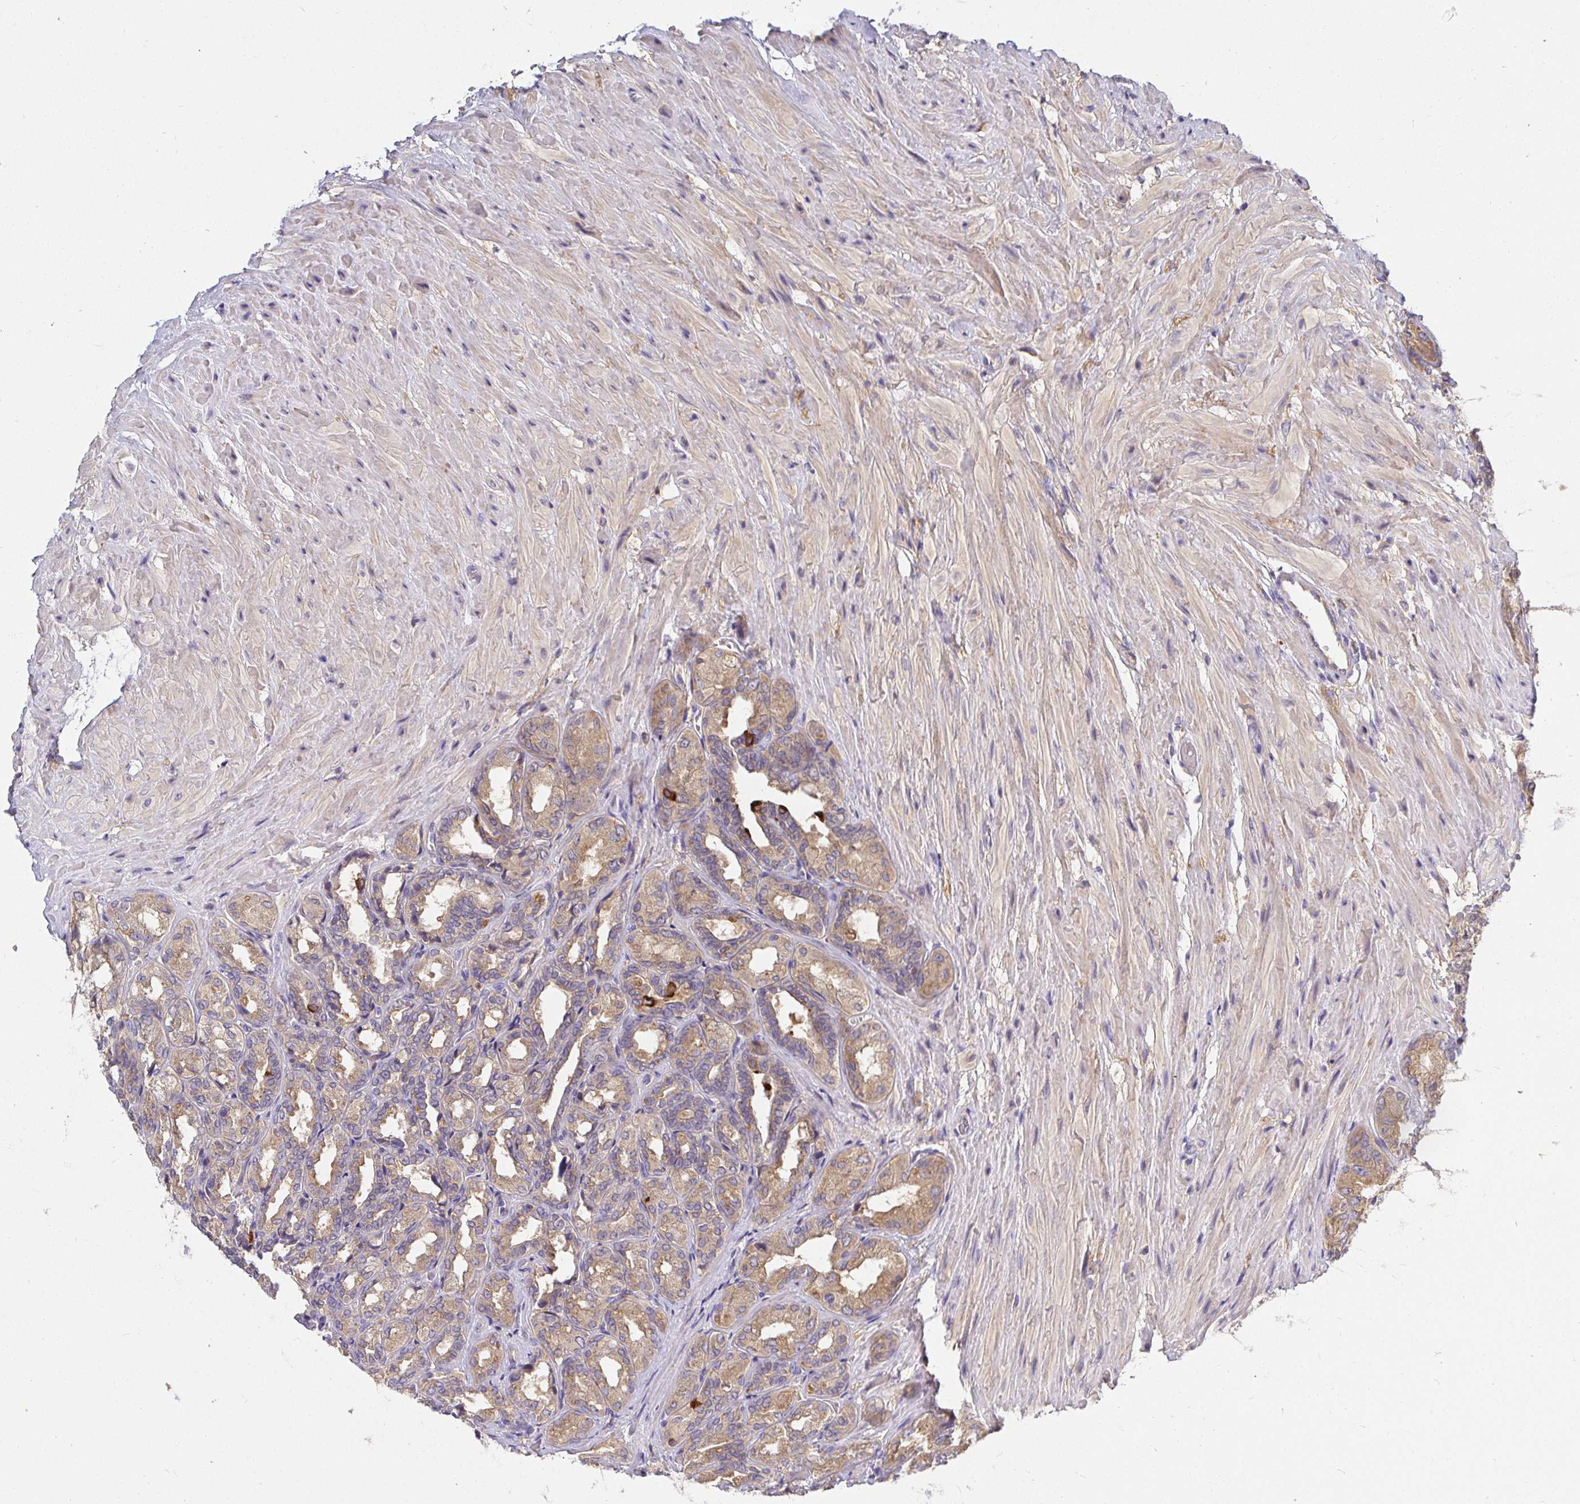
{"staining": {"intensity": "moderate", "quantity": ">75%", "location": "cytoplasmic/membranous"}, "tissue": "seminal vesicle", "cell_type": "Glandular cells", "image_type": "normal", "snomed": [{"axis": "morphology", "description": "Normal tissue, NOS"}, {"axis": "topography", "description": "Seminal veicle"}], "caption": "Immunohistochemistry (IHC) photomicrograph of unremarkable human seminal vesicle stained for a protein (brown), which demonstrates medium levels of moderate cytoplasmic/membranous expression in approximately >75% of glandular cells.", "gene": "ATP6V1F", "patient": {"sex": "male", "age": 68}}